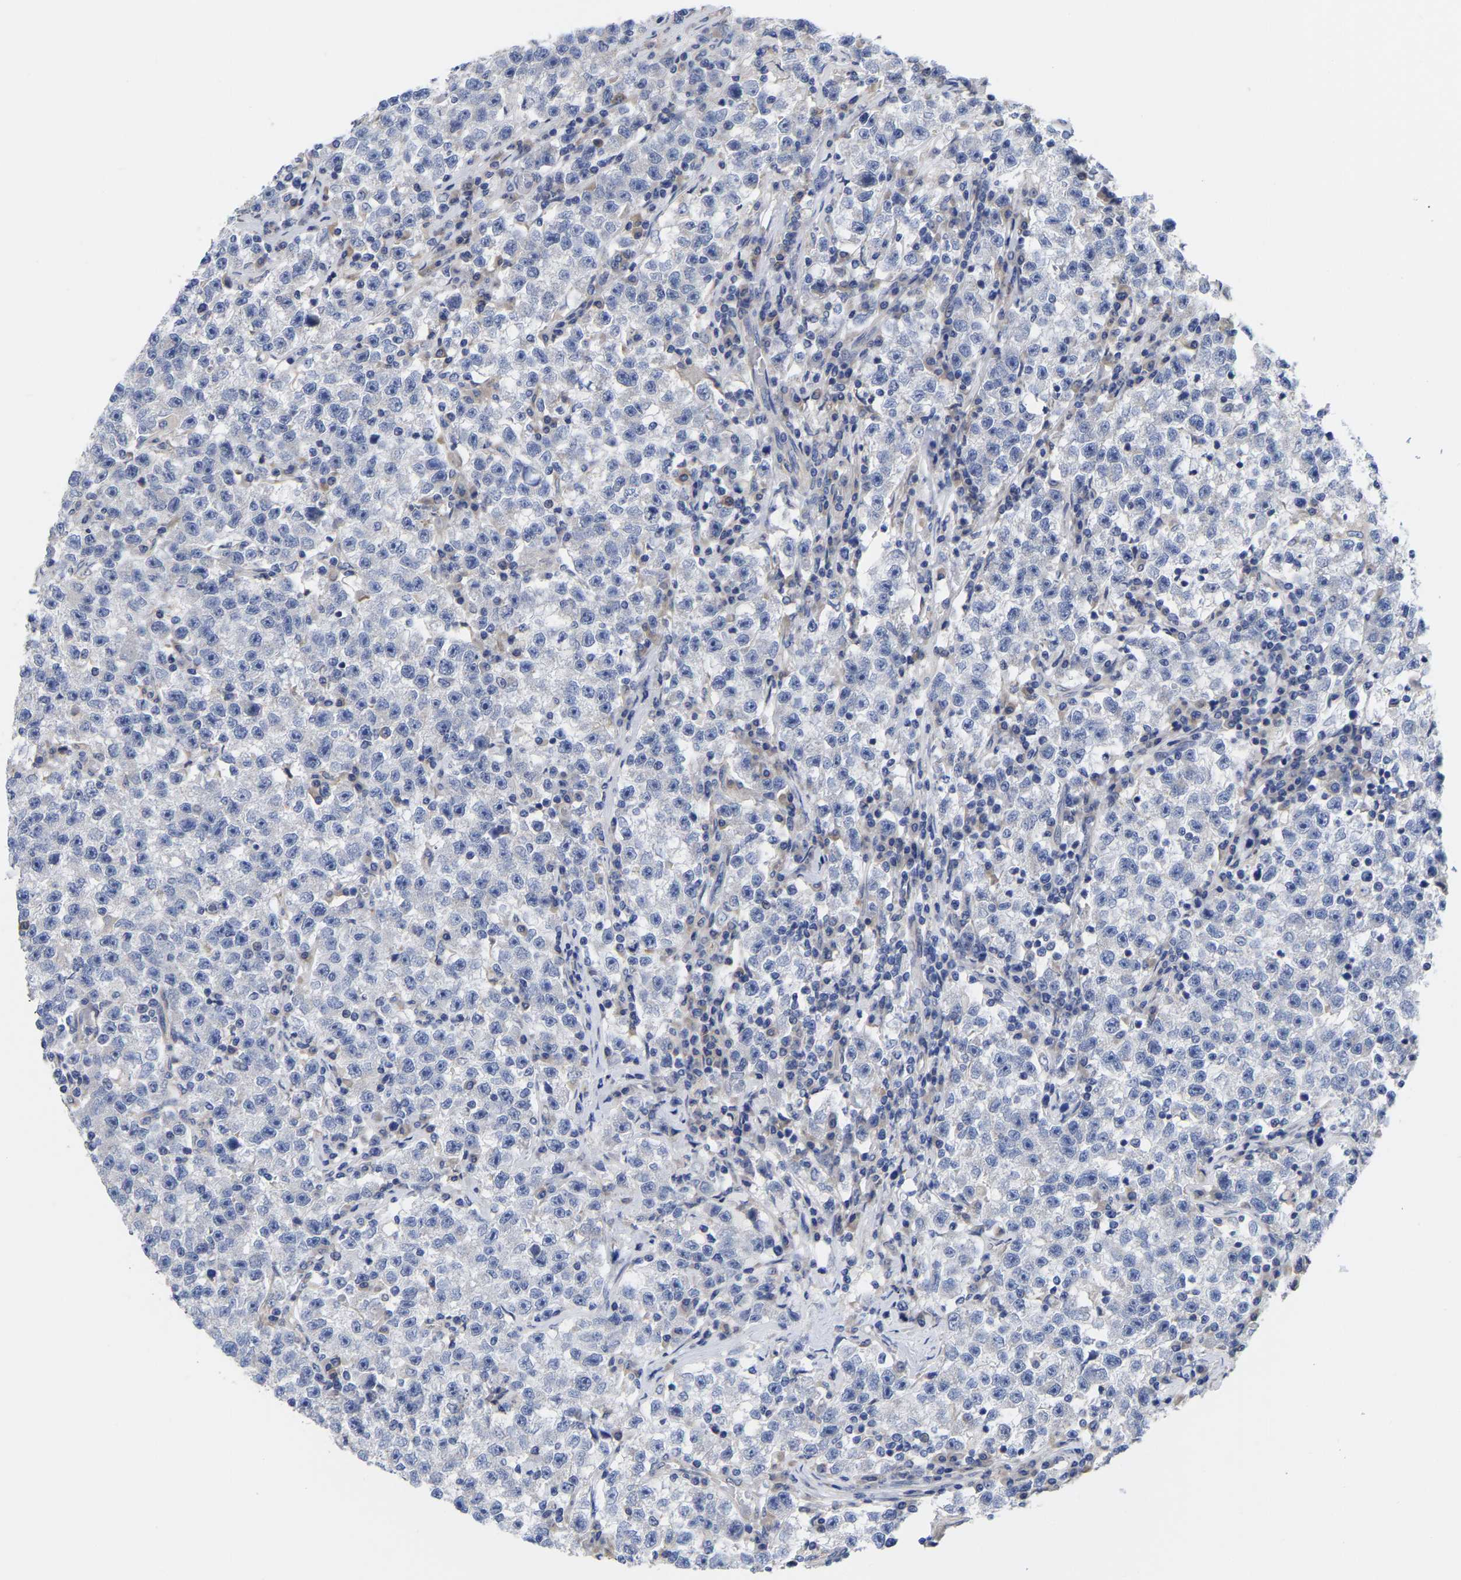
{"staining": {"intensity": "negative", "quantity": "none", "location": "none"}, "tissue": "testis cancer", "cell_type": "Tumor cells", "image_type": "cancer", "snomed": [{"axis": "morphology", "description": "Seminoma, NOS"}, {"axis": "topography", "description": "Testis"}], "caption": "Immunohistochemistry (IHC) histopathology image of seminoma (testis) stained for a protein (brown), which demonstrates no positivity in tumor cells.", "gene": "CFAP298", "patient": {"sex": "male", "age": 22}}